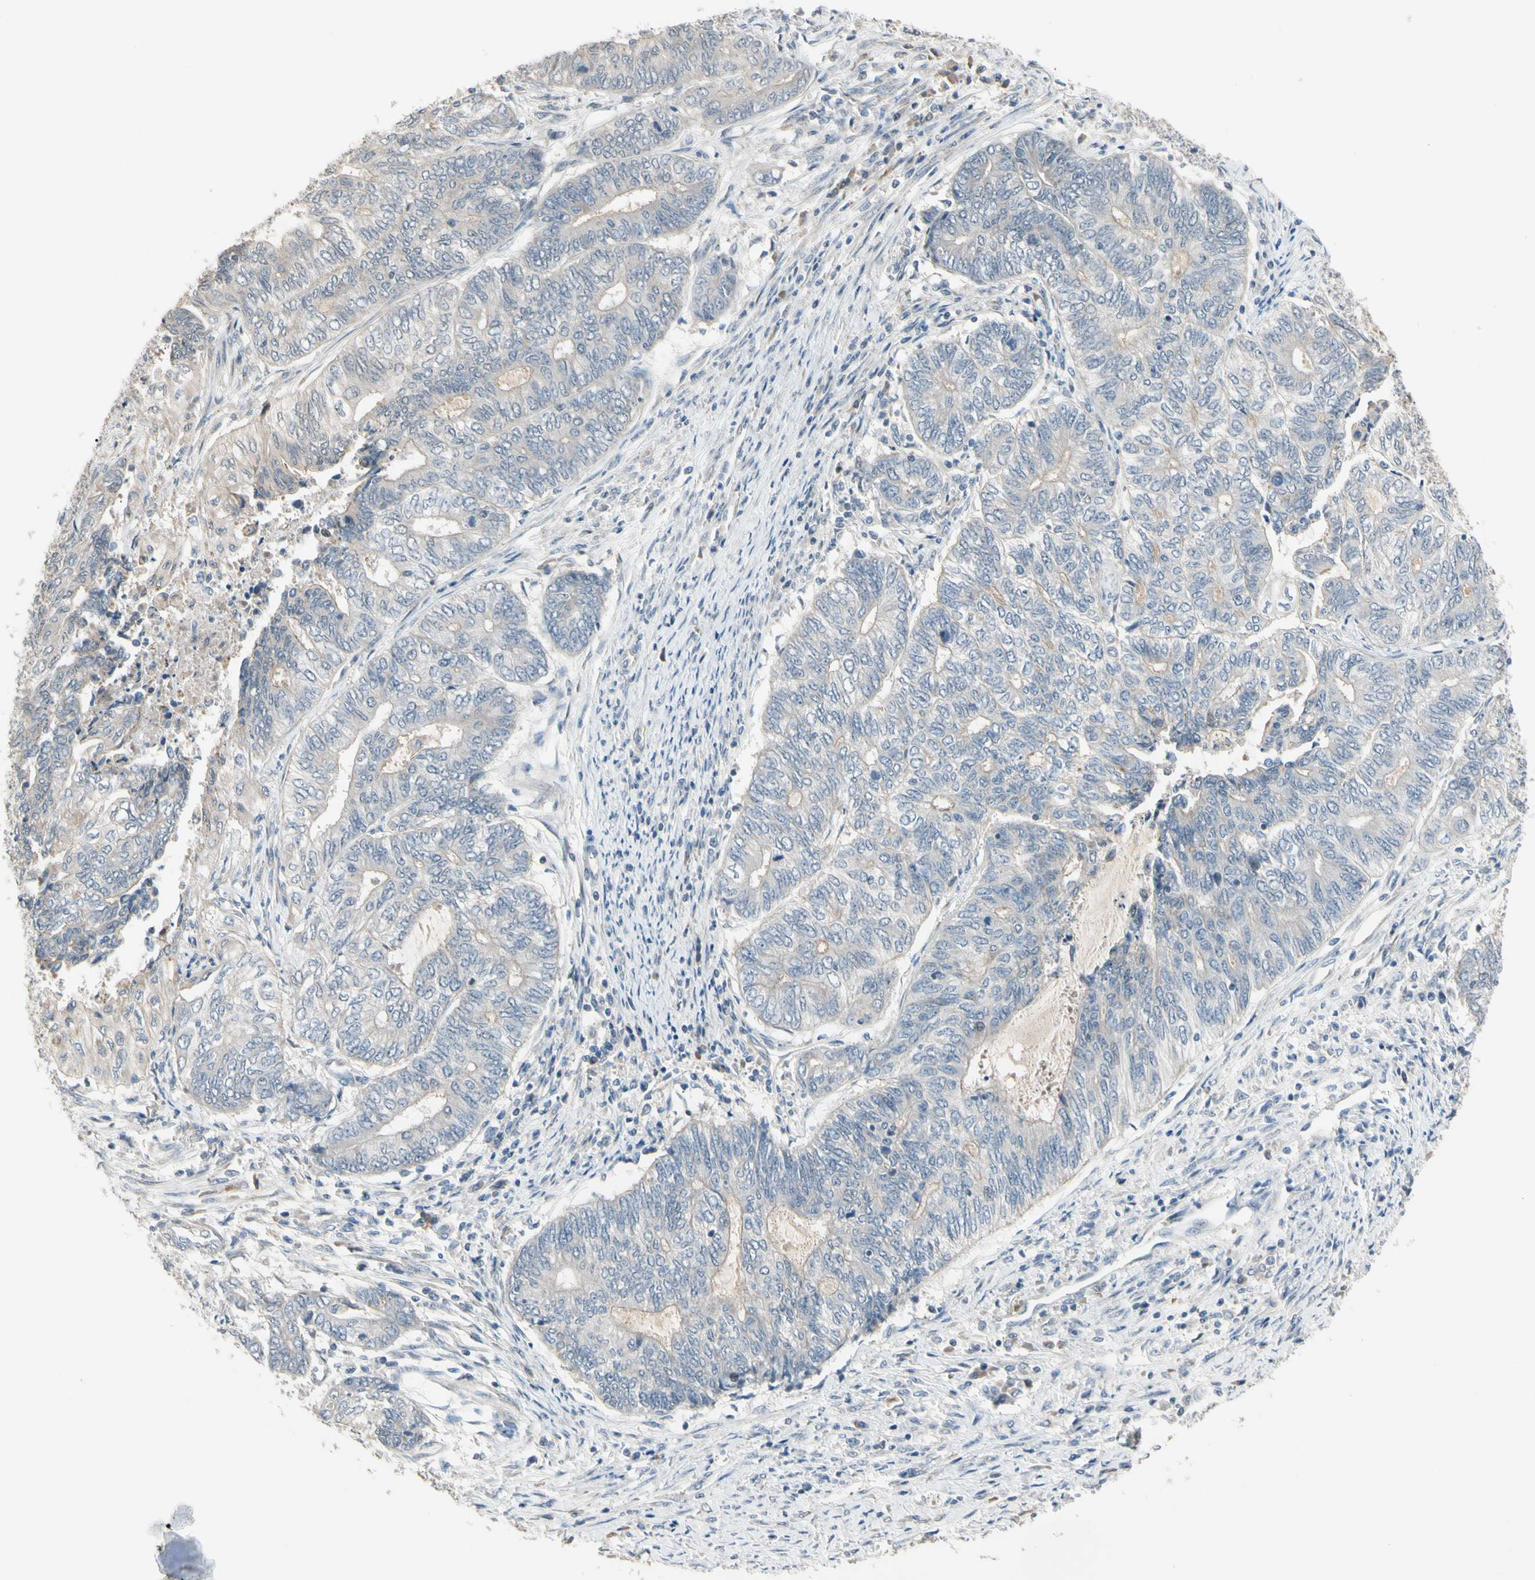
{"staining": {"intensity": "weak", "quantity": "<25%", "location": "cytoplasmic/membranous"}, "tissue": "endometrial cancer", "cell_type": "Tumor cells", "image_type": "cancer", "snomed": [{"axis": "morphology", "description": "Adenocarcinoma, NOS"}, {"axis": "topography", "description": "Uterus"}, {"axis": "topography", "description": "Endometrium"}], "caption": "Immunohistochemistry image of endometrial cancer (adenocarcinoma) stained for a protein (brown), which exhibits no positivity in tumor cells.", "gene": "P3H2", "patient": {"sex": "female", "age": 70}}